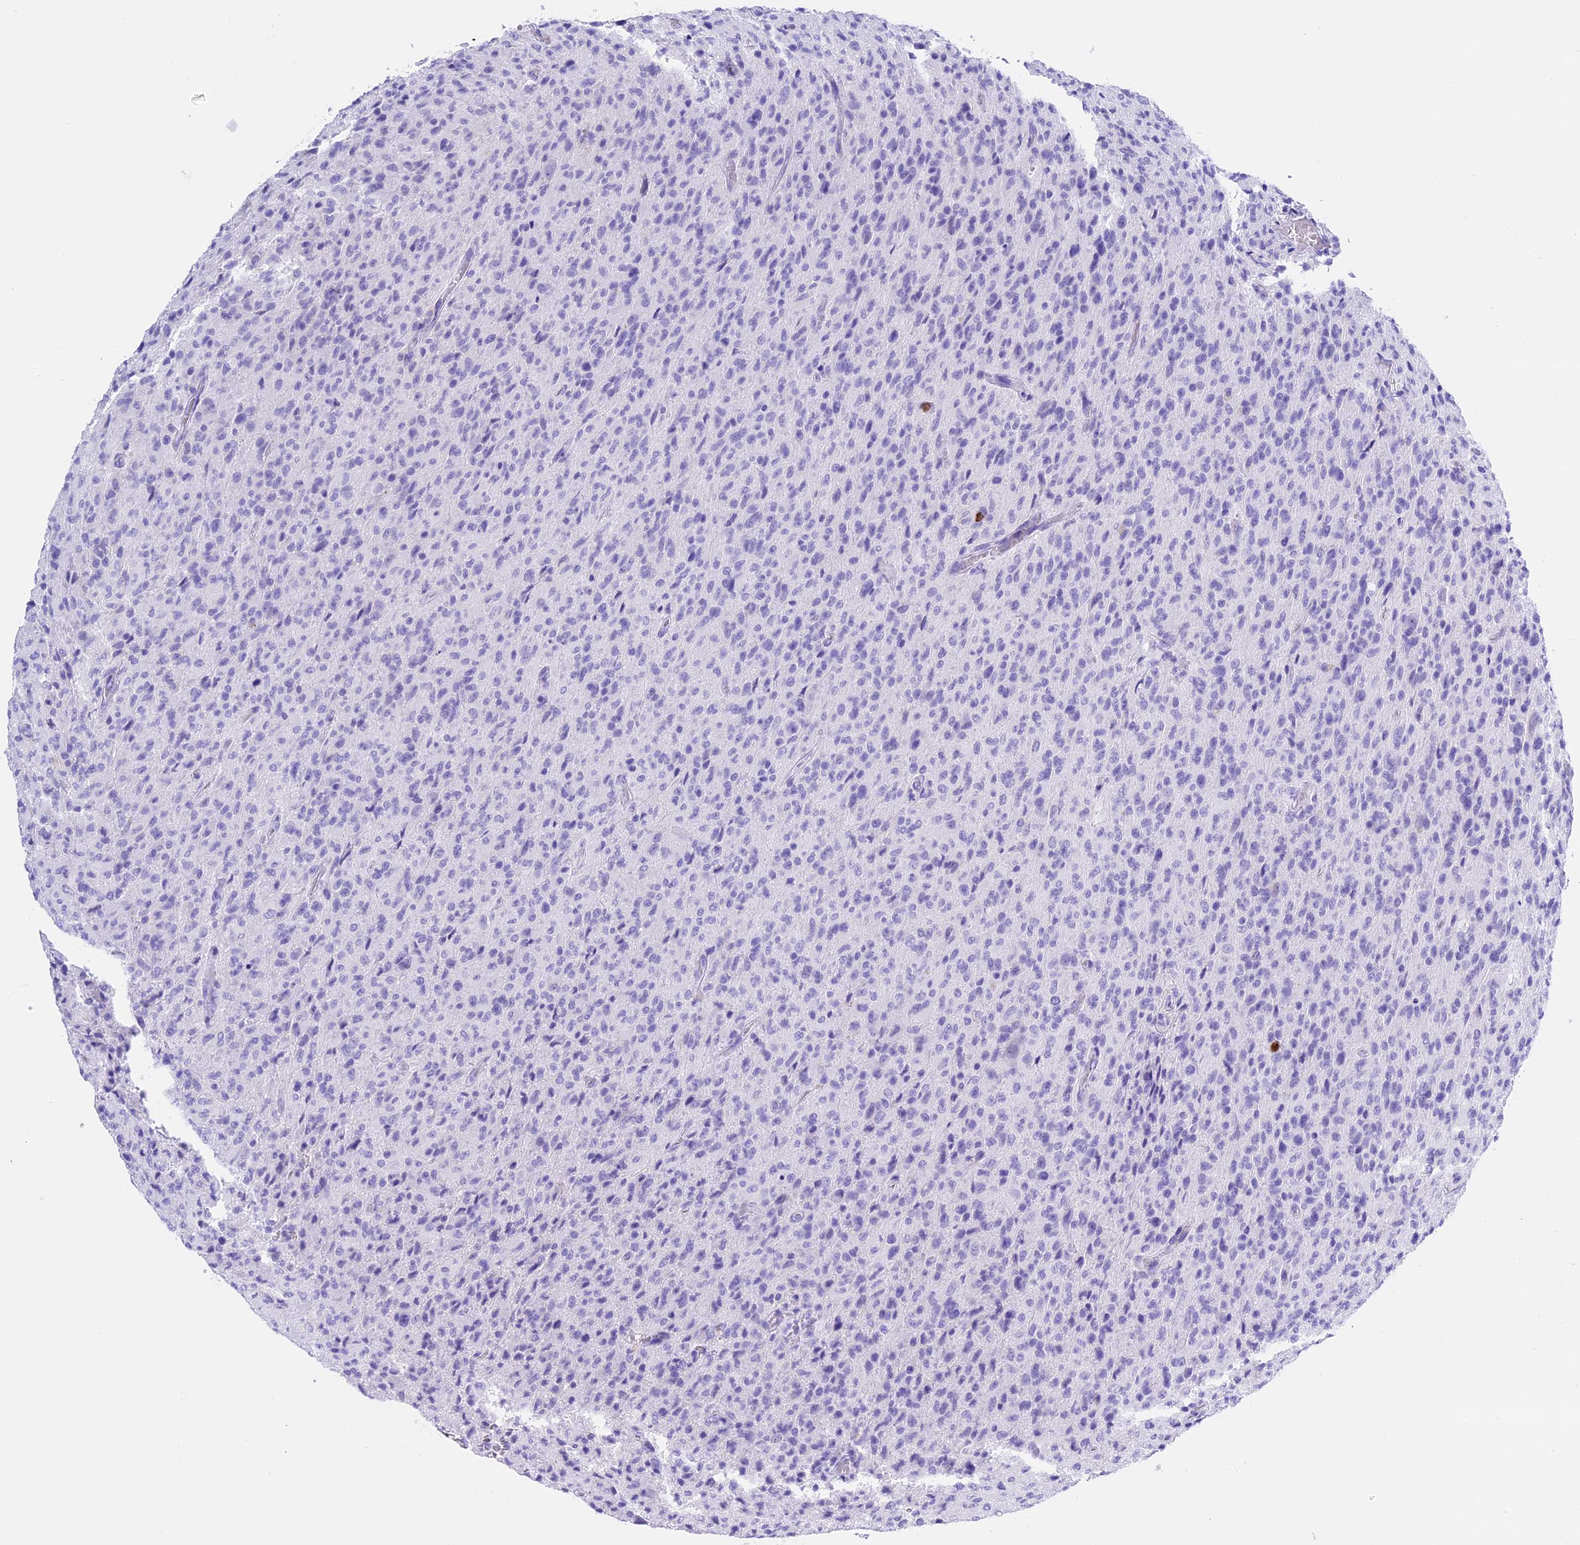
{"staining": {"intensity": "negative", "quantity": "none", "location": "none"}, "tissue": "glioma", "cell_type": "Tumor cells", "image_type": "cancer", "snomed": [{"axis": "morphology", "description": "Glioma, malignant, High grade"}, {"axis": "topography", "description": "Brain"}], "caption": "Tumor cells show no significant positivity in malignant glioma (high-grade).", "gene": "CLC", "patient": {"sex": "female", "age": 57}}